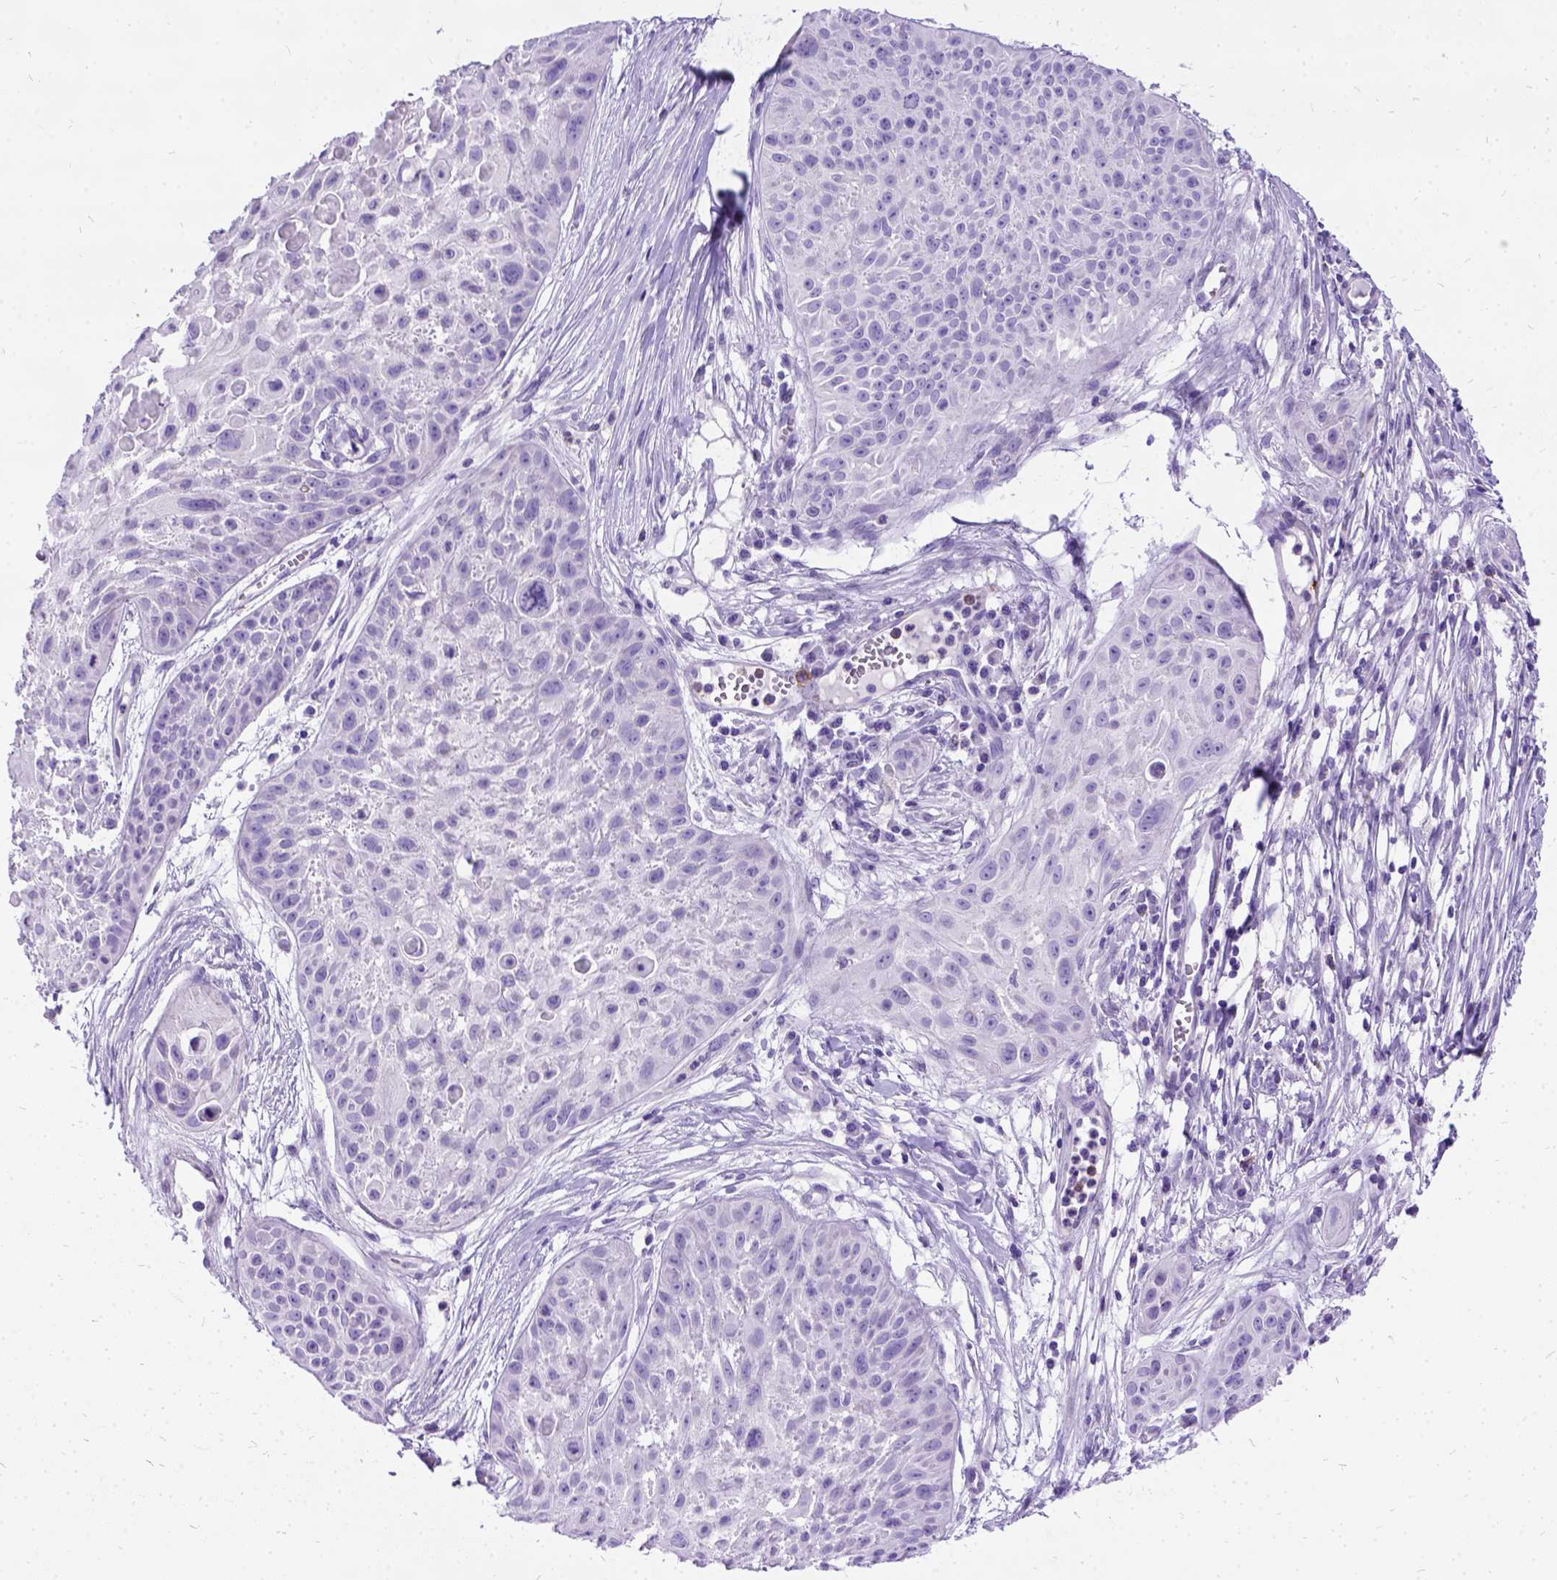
{"staining": {"intensity": "negative", "quantity": "none", "location": "none"}, "tissue": "skin cancer", "cell_type": "Tumor cells", "image_type": "cancer", "snomed": [{"axis": "morphology", "description": "Squamous cell carcinoma, NOS"}, {"axis": "topography", "description": "Skin"}, {"axis": "topography", "description": "Anal"}], "caption": "This histopathology image is of squamous cell carcinoma (skin) stained with IHC to label a protein in brown with the nuclei are counter-stained blue. There is no staining in tumor cells.", "gene": "PRG2", "patient": {"sex": "female", "age": 75}}